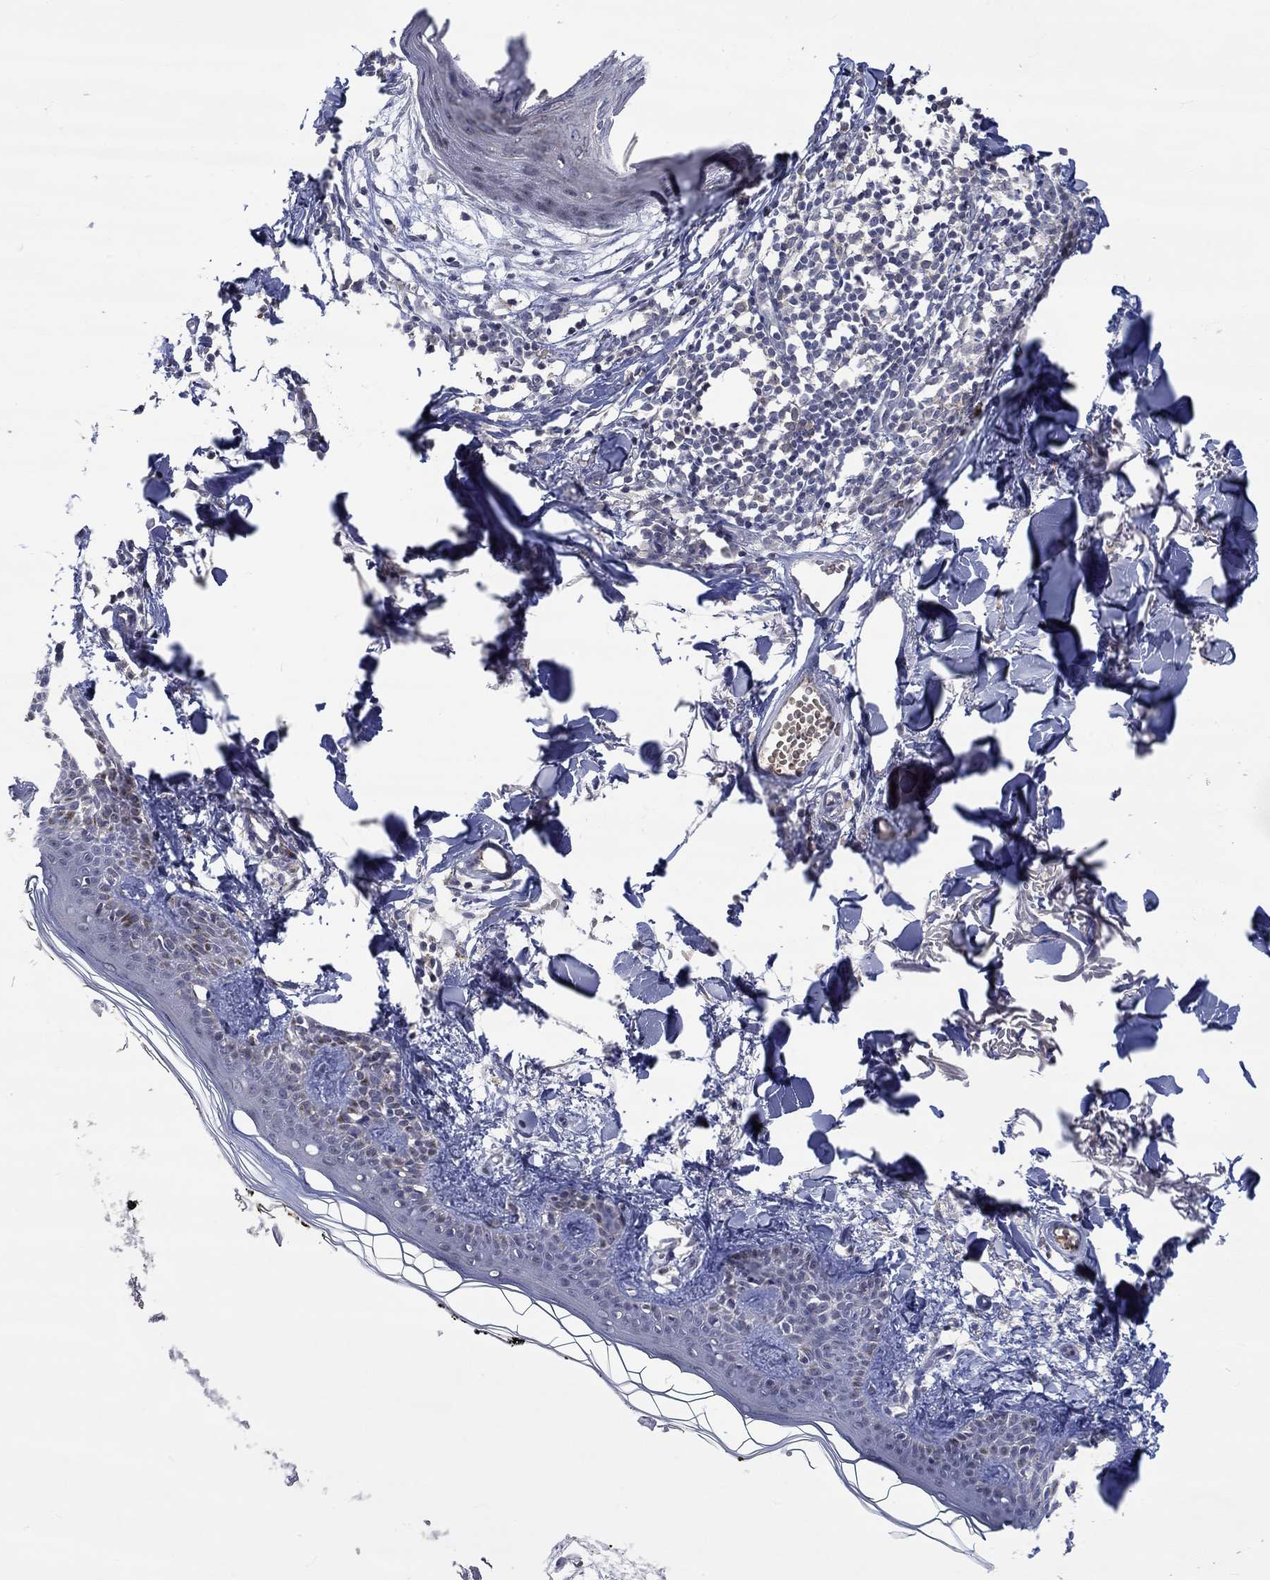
{"staining": {"intensity": "negative", "quantity": "none", "location": "none"}, "tissue": "skin", "cell_type": "Fibroblasts", "image_type": "normal", "snomed": [{"axis": "morphology", "description": "Normal tissue, NOS"}, {"axis": "topography", "description": "Skin"}], "caption": "A histopathology image of skin stained for a protein exhibits no brown staining in fibroblasts. The staining is performed using DAB (3,3'-diaminobenzidine) brown chromogen with nuclei counter-stained in using hematoxylin.", "gene": "WASF1", "patient": {"sex": "male", "age": 76}}